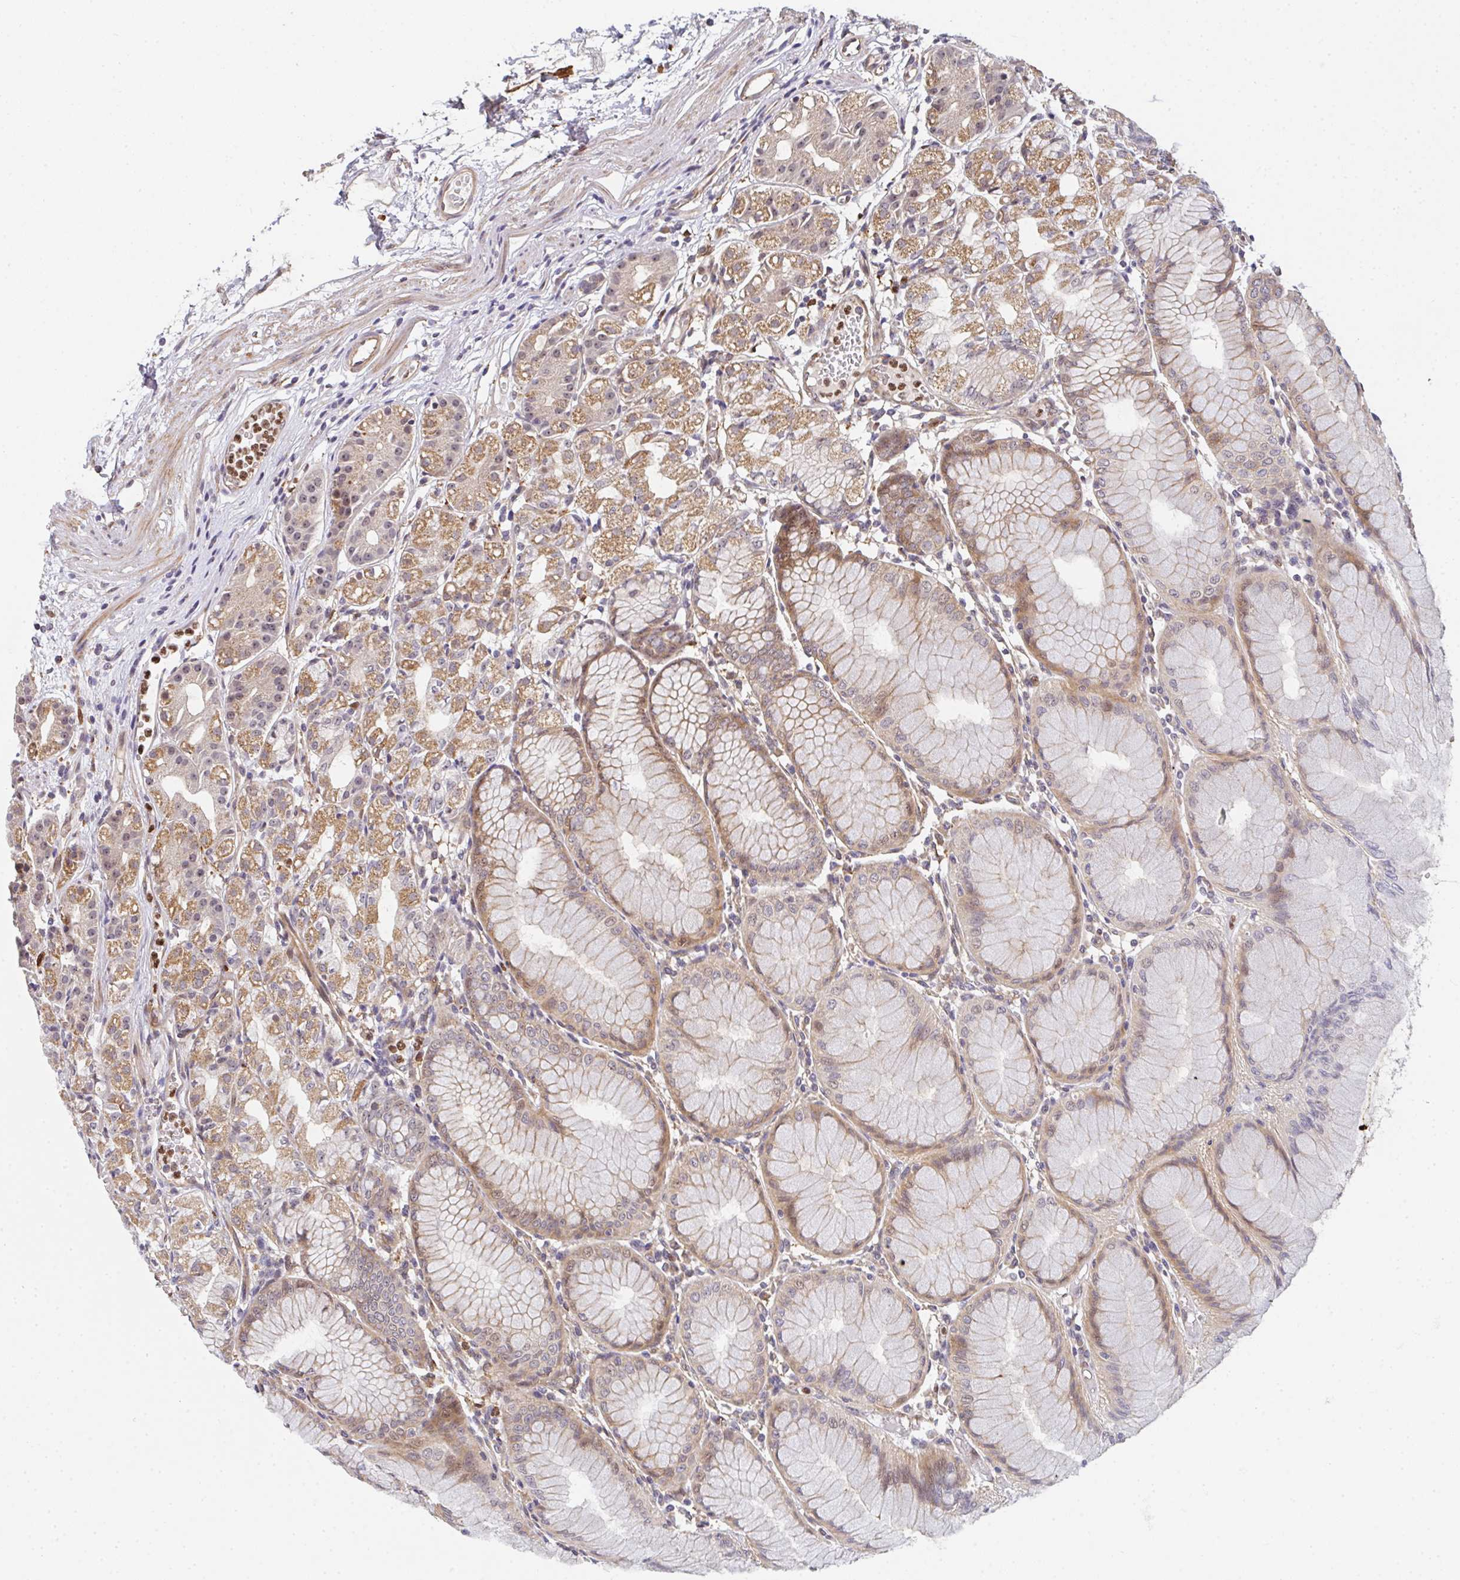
{"staining": {"intensity": "moderate", "quantity": "25%-75%", "location": "cytoplasmic/membranous,nuclear"}, "tissue": "stomach", "cell_type": "Glandular cells", "image_type": "normal", "snomed": [{"axis": "morphology", "description": "Normal tissue, NOS"}, {"axis": "topography", "description": "Stomach"}], "caption": "Glandular cells show moderate cytoplasmic/membranous,nuclear positivity in approximately 25%-75% of cells in normal stomach.", "gene": "SIMC1", "patient": {"sex": "female", "age": 57}}